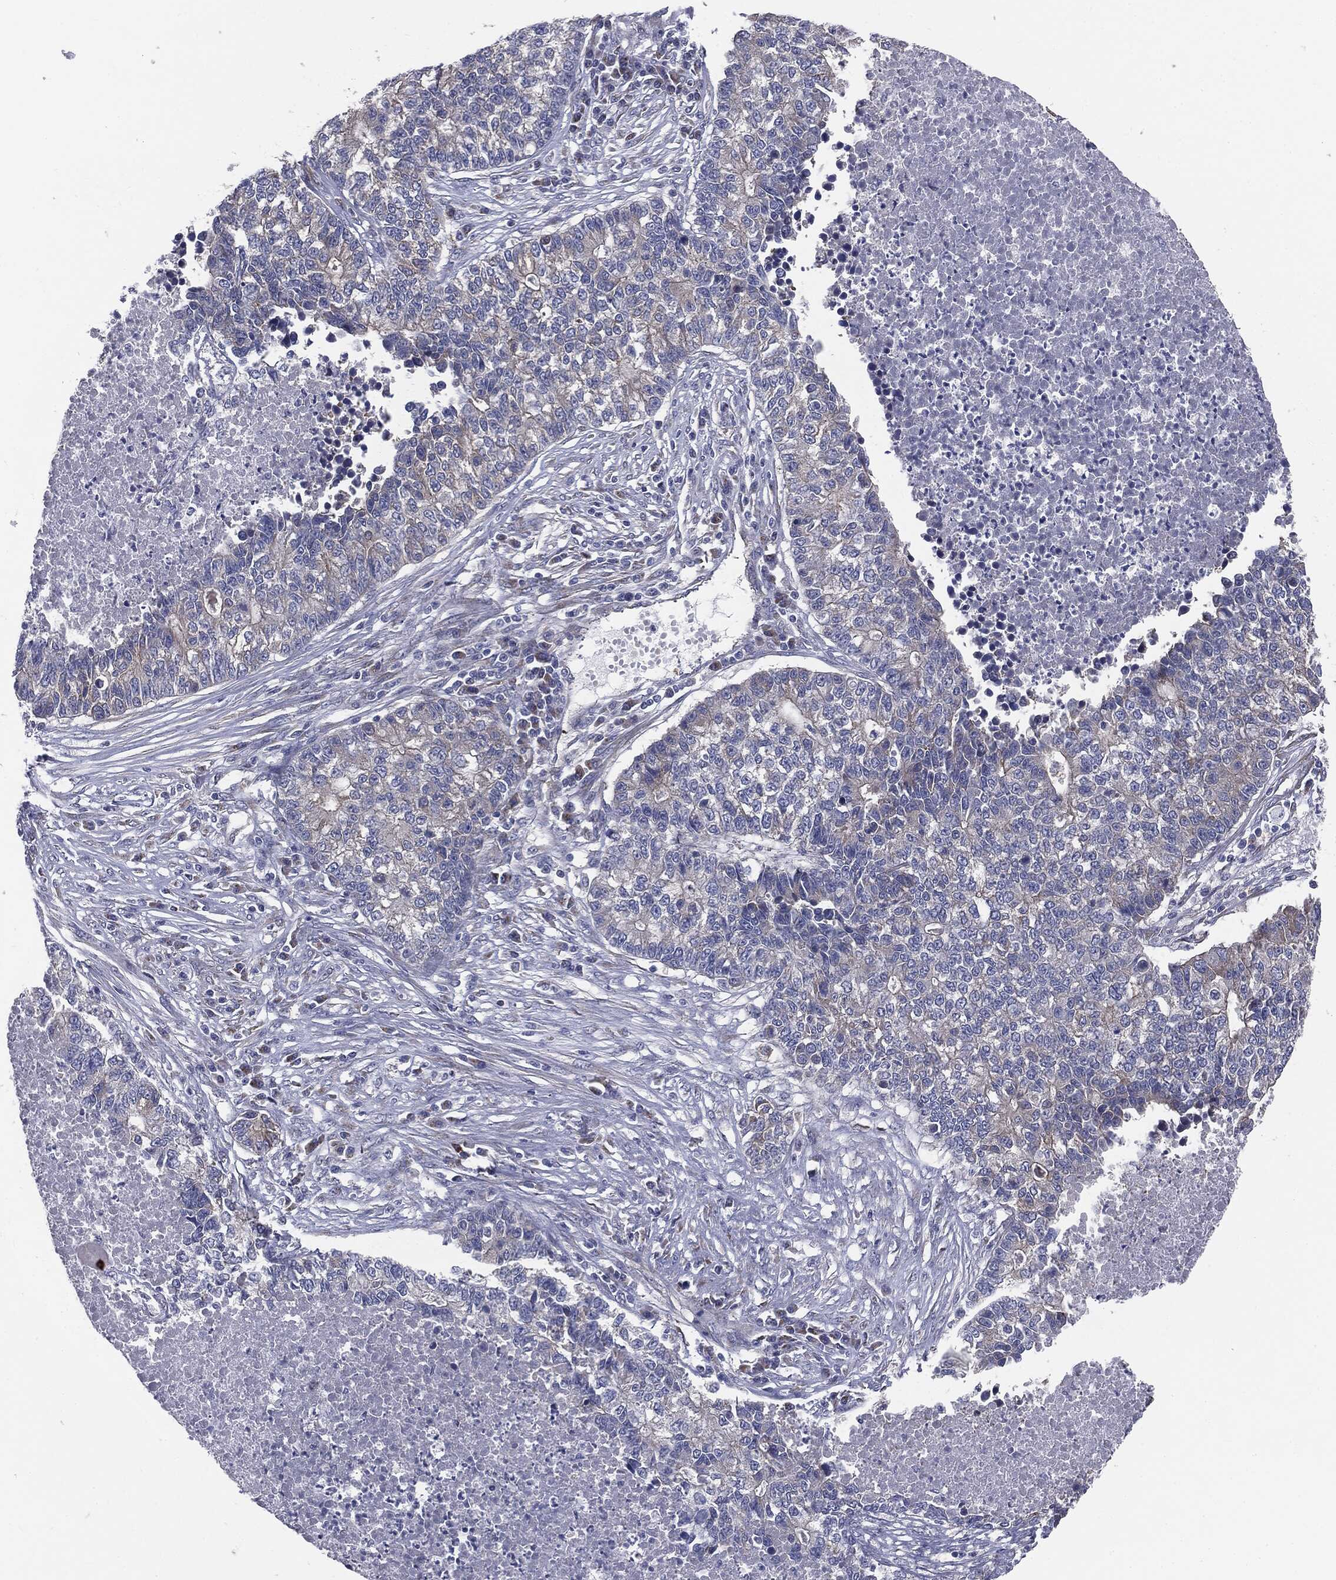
{"staining": {"intensity": "negative", "quantity": "none", "location": "none"}, "tissue": "lung cancer", "cell_type": "Tumor cells", "image_type": "cancer", "snomed": [{"axis": "morphology", "description": "Adenocarcinoma, NOS"}, {"axis": "topography", "description": "Lung"}], "caption": "Immunohistochemistry (IHC) micrograph of adenocarcinoma (lung) stained for a protein (brown), which exhibits no positivity in tumor cells.", "gene": "KRT5", "patient": {"sex": "male", "age": 57}}